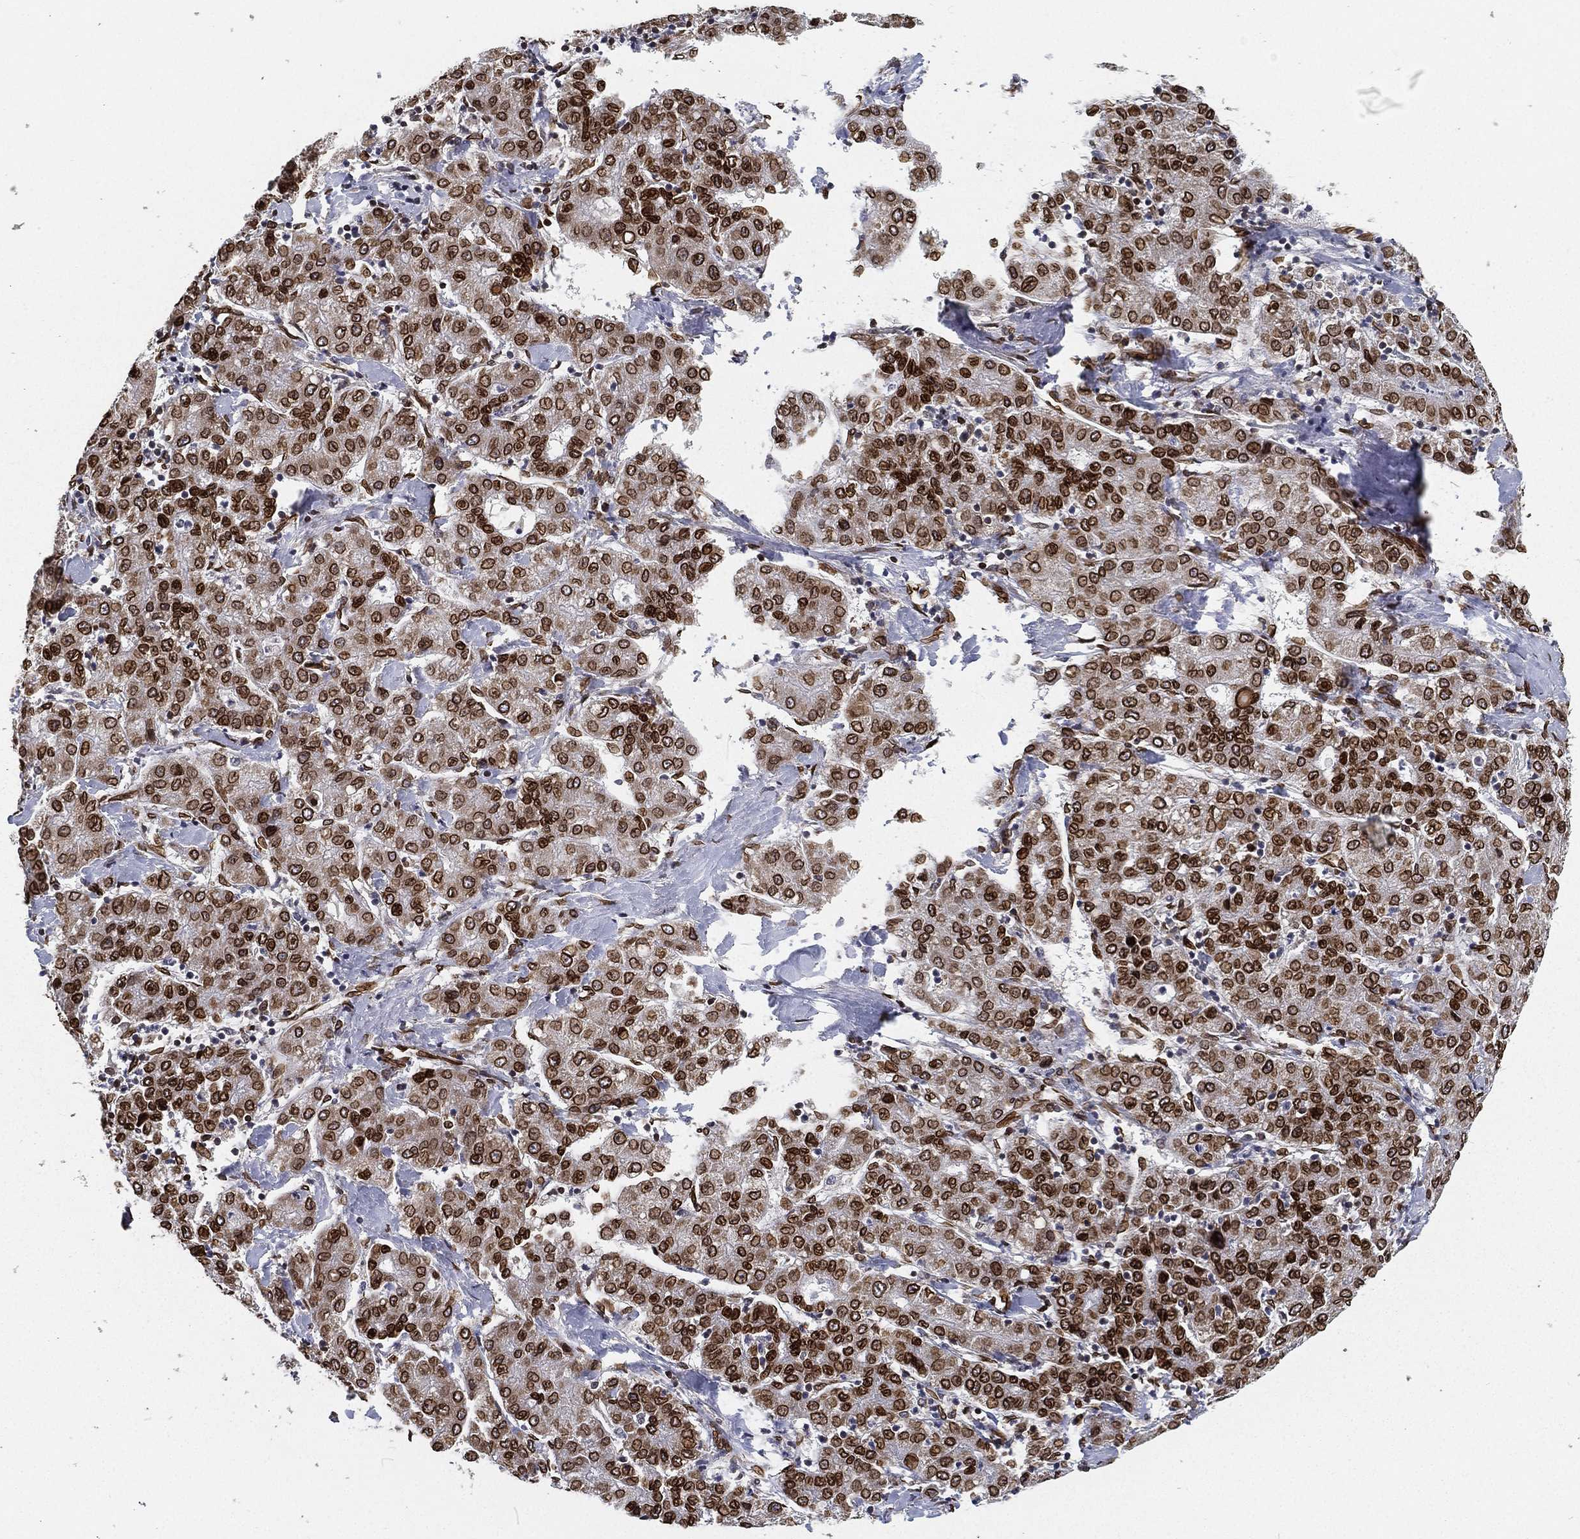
{"staining": {"intensity": "strong", "quantity": ">75%", "location": "cytoplasmic/membranous,nuclear"}, "tissue": "liver cancer", "cell_type": "Tumor cells", "image_type": "cancer", "snomed": [{"axis": "morphology", "description": "Carcinoma, Hepatocellular, NOS"}, {"axis": "topography", "description": "Liver"}], "caption": "There is high levels of strong cytoplasmic/membranous and nuclear positivity in tumor cells of liver hepatocellular carcinoma, as demonstrated by immunohistochemical staining (brown color).", "gene": "PALB2", "patient": {"sex": "male", "age": 65}}